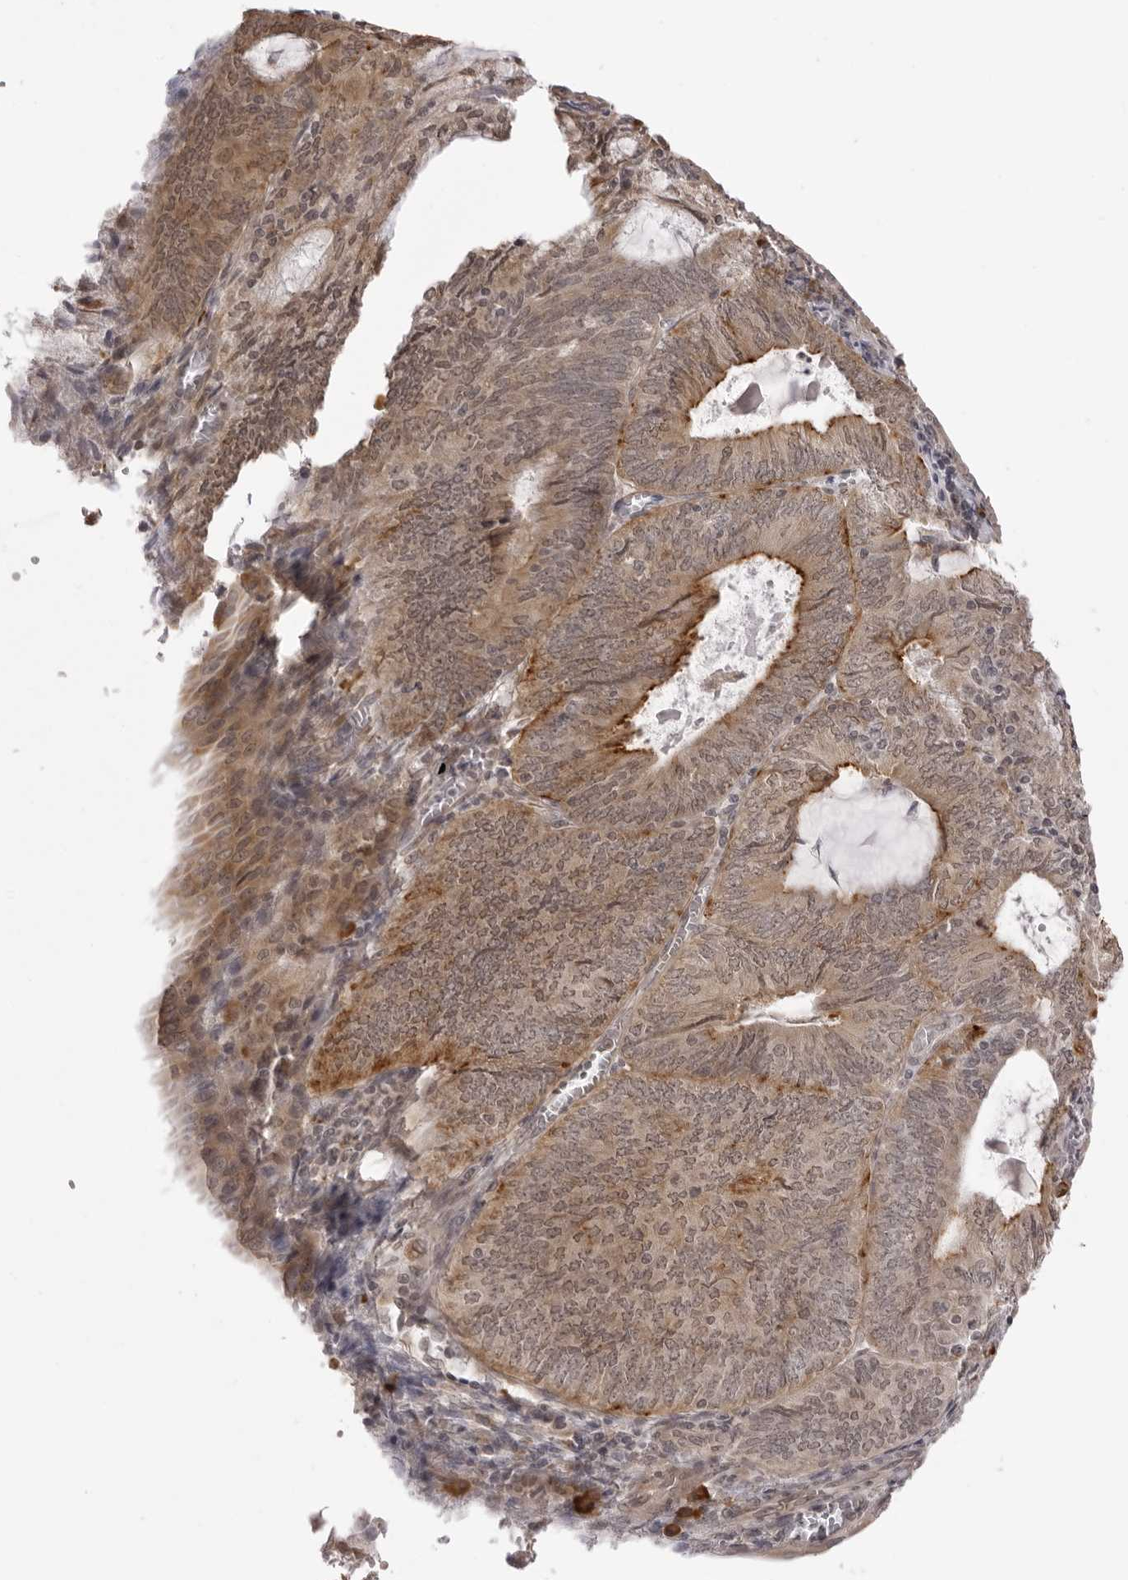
{"staining": {"intensity": "moderate", "quantity": "25%-75%", "location": "cytoplasmic/membranous"}, "tissue": "endometrial cancer", "cell_type": "Tumor cells", "image_type": "cancer", "snomed": [{"axis": "morphology", "description": "Adenocarcinoma, NOS"}, {"axis": "topography", "description": "Endometrium"}], "caption": "This micrograph exhibits immunohistochemistry (IHC) staining of human endometrial cancer, with medium moderate cytoplasmic/membranous positivity in approximately 25%-75% of tumor cells.", "gene": "ZC3H11A", "patient": {"sex": "female", "age": 81}}